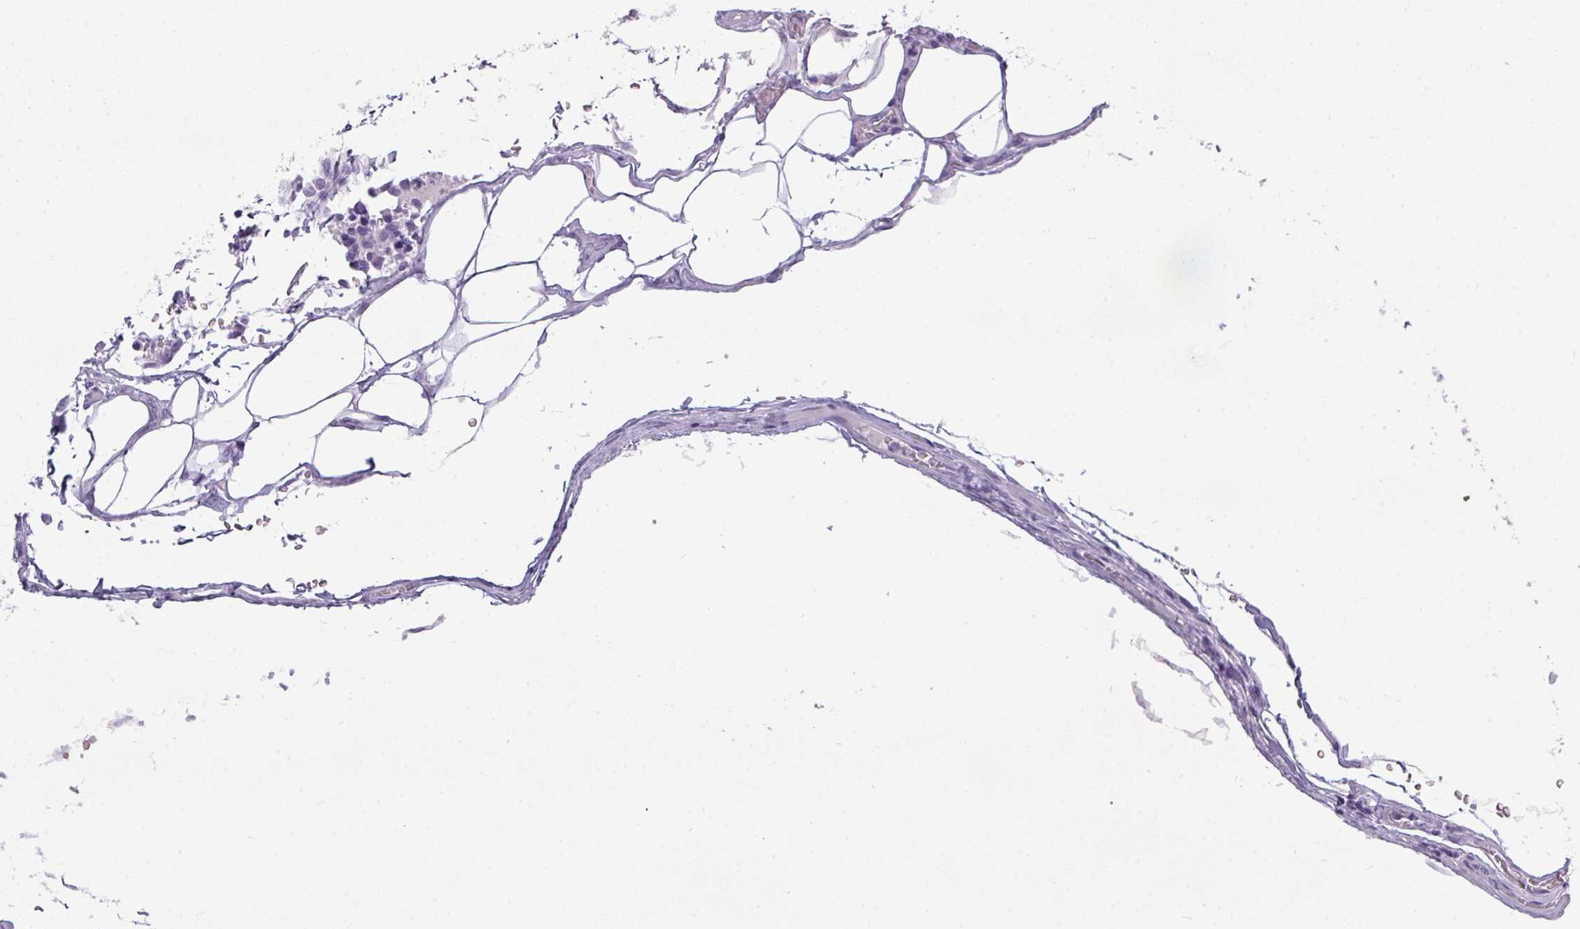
{"staining": {"intensity": "negative", "quantity": "none", "location": "none"}, "tissue": "carcinoid", "cell_type": "Tumor cells", "image_type": "cancer", "snomed": [{"axis": "morphology", "description": "Carcinoid, malignant, NOS"}, {"axis": "topography", "description": "Pancreas"}], "caption": "Immunohistochemical staining of human carcinoid shows no significant staining in tumor cells.", "gene": "TMEM91", "patient": {"sex": "female", "age": 54}}